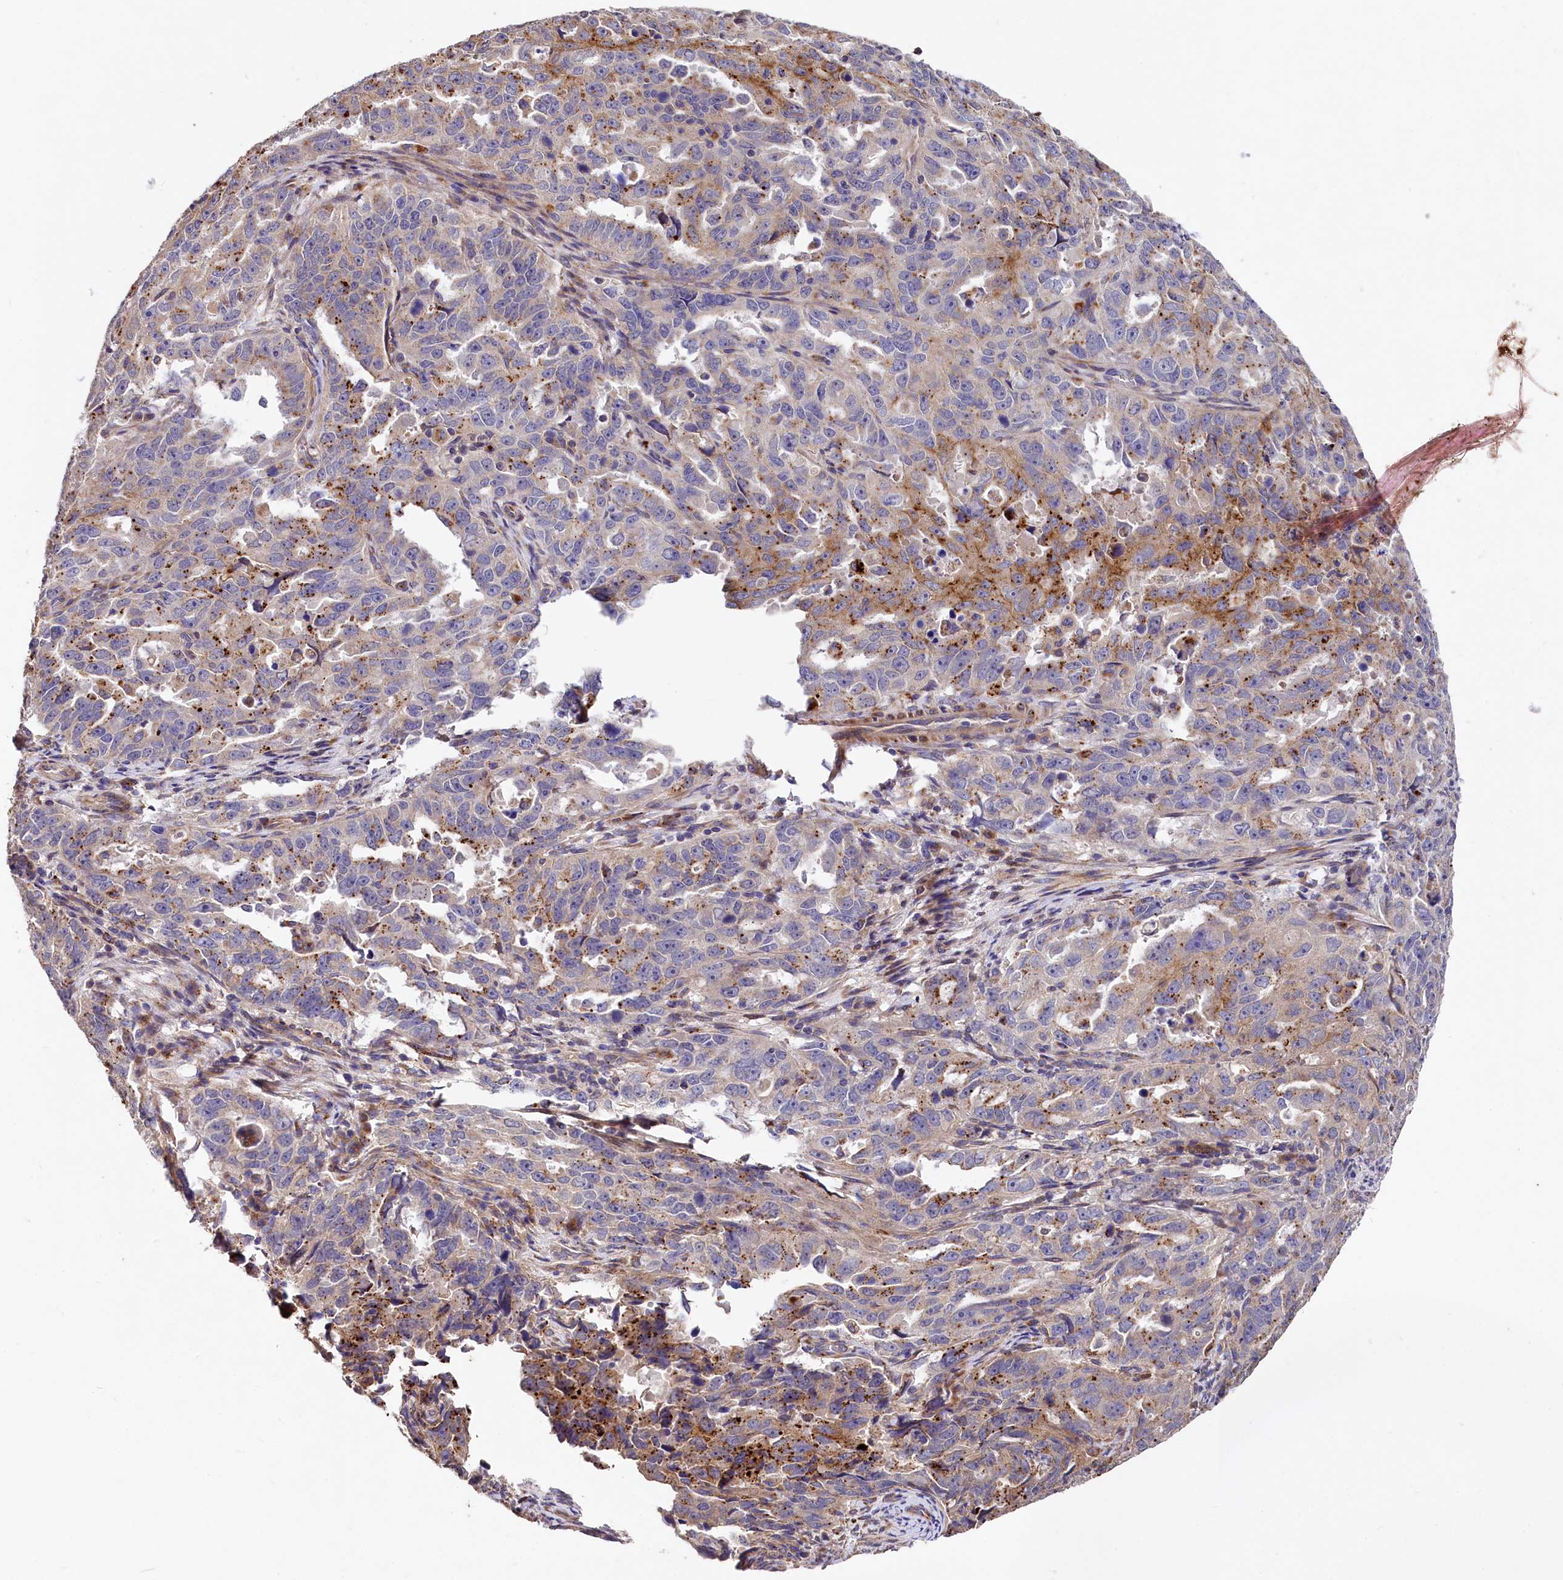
{"staining": {"intensity": "moderate", "quantity": "<25%", "location": "cytoplasmic/membranous"}, "tissue": "endometrial cancer", "cell_type": "Tumor cells", "image_type": "cancer", "snomed": [{"axis": "morphology", "description": "Adenocarcinoma, NOS"}, {"axis": "topography", "description": "Endometrium"}], "caption": "The photomicrograph displays staining of endometrial cancer (adenocarcinoma), revealing moderate cytoplasmic/membranous protein positivity (brown color) within tumor cells.", "gene": "SPRYD3", "patient": {"sex": "female", "age": 65}}